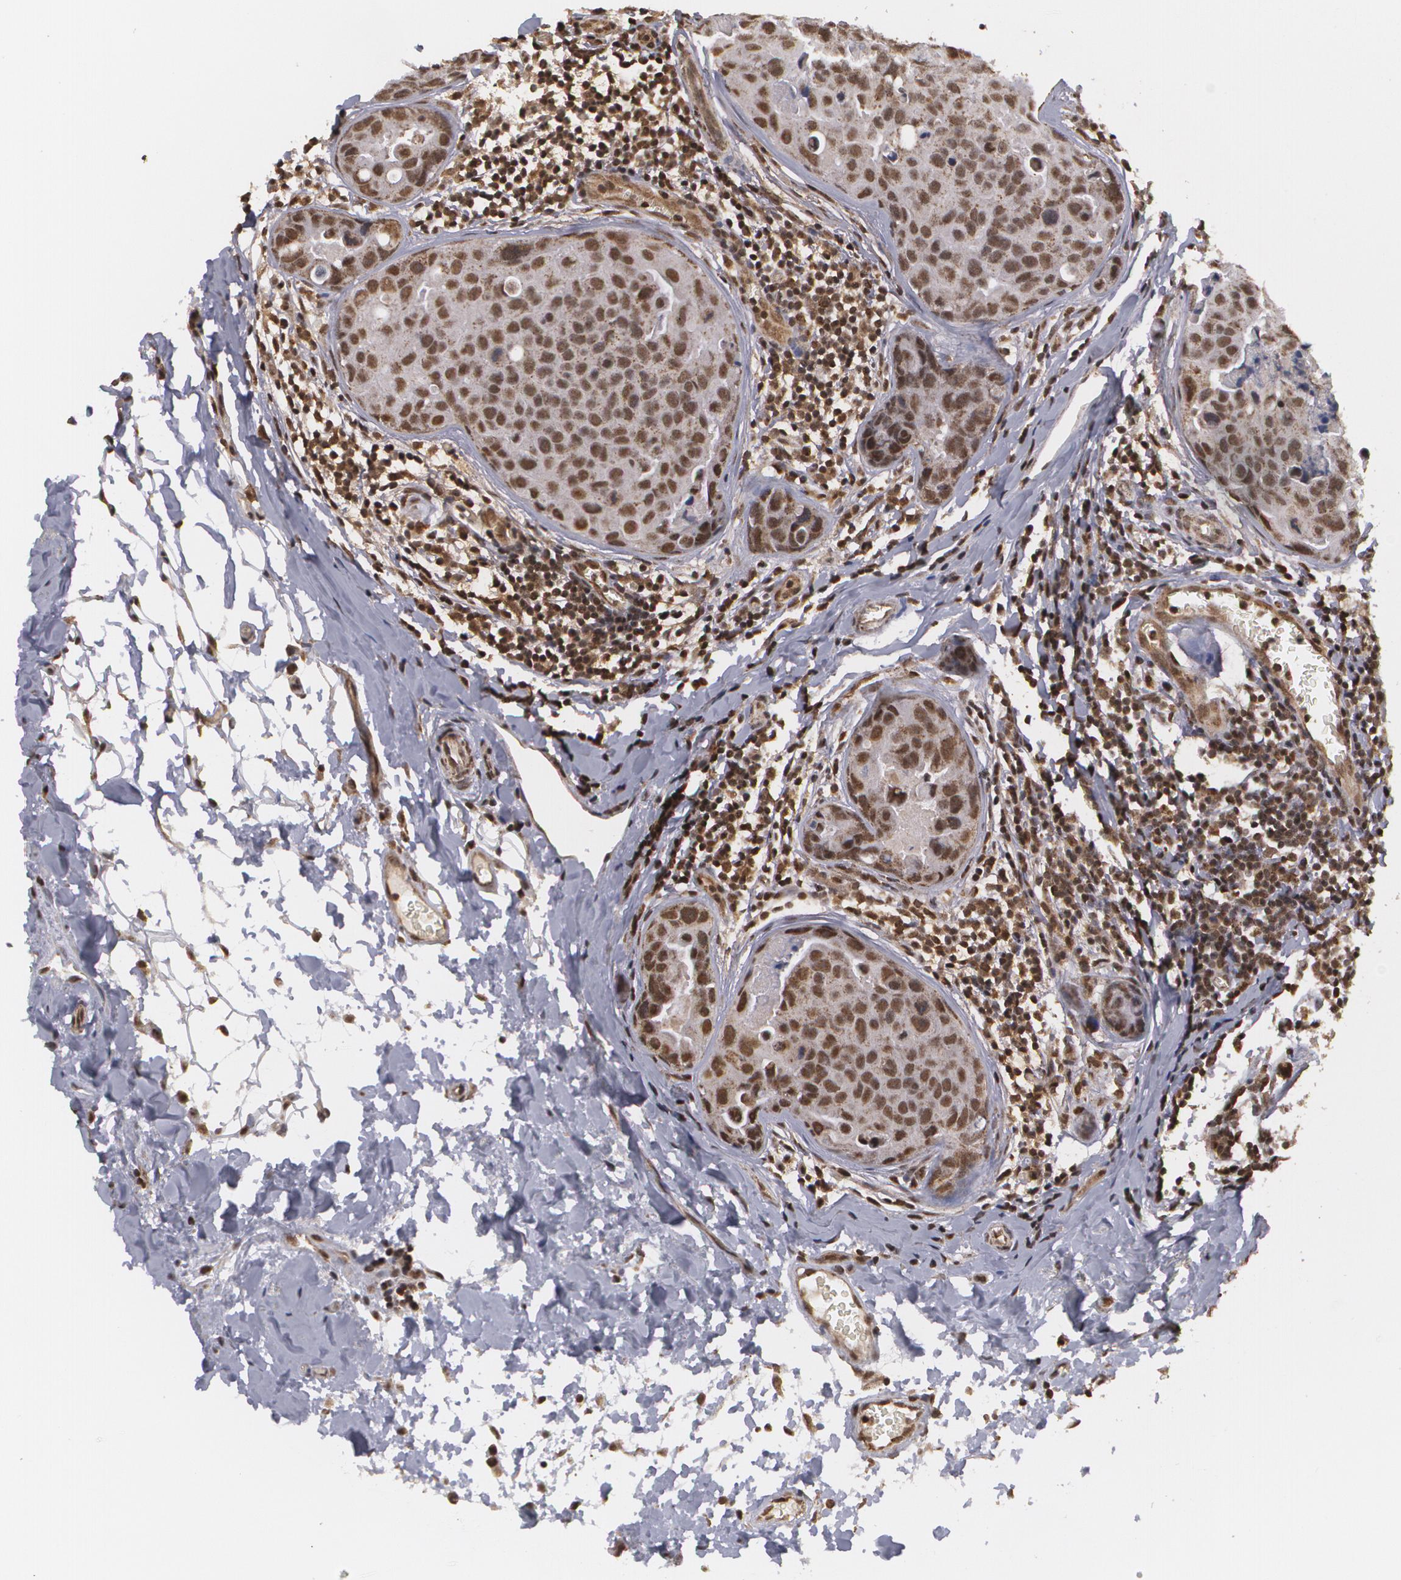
{"staining": {"intensity": "moderate", "quantity": ">75%", "location": "nuclear"}, "tissue": "breast cancer", "cell_type": "Tumor cells", "image_type": "cancer", "snomed": [{"axis": "morphology", "description": "Duct carcinoma"}, {"axis": "topography", "description": "Breast"}], "caption": "This micrograph demonstrates immunohistochemistry (IHC) staining of human breast cancer (intraductal carcinoma), with medium moderate nuclear expression in approximately >75% of tumor cells.", "gene": "MXD1", "patient": {"sex": "female", "age": 24}}